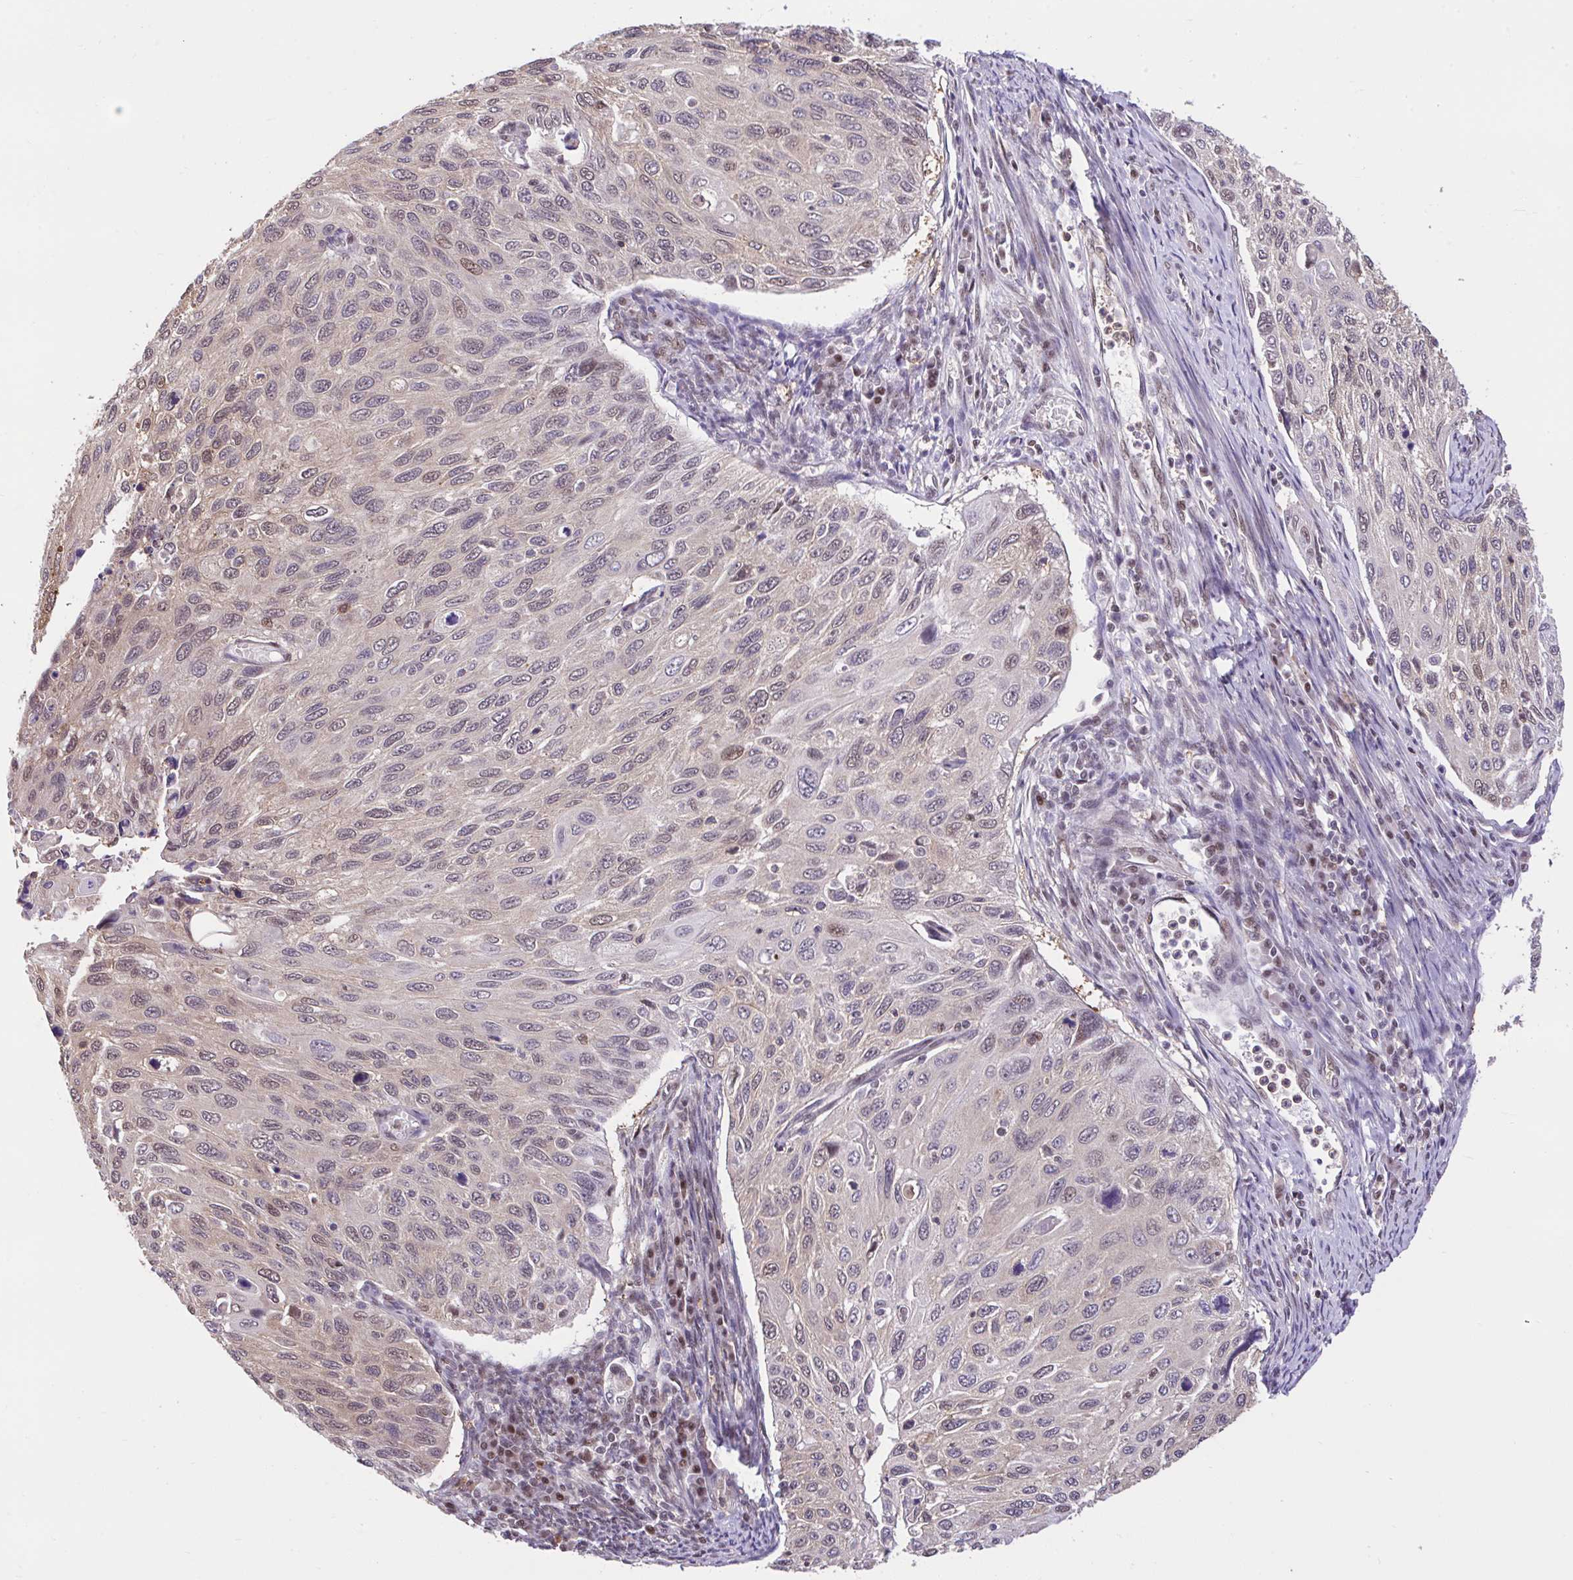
{"staining": {"intensity": "weak", "quantity": "<25%", "location": "nuclear"}, "tissue": "cervical cancer", "cell_type": "Tumor cells", "image_type": "cancer", "snomed": [{"axis": "morphology", "description": "Squamous cell carcinoma, NOS"}, {"axis": "topography", "description": "Cervix"}], "caption": "Cervical squamous cell carcinoma stained for a protein using immunohistochemistry (IHC) demonstrates no positivity tumor cells.", "gene": "GLIS3", "patient": {"sex": "female", "age": 70}}